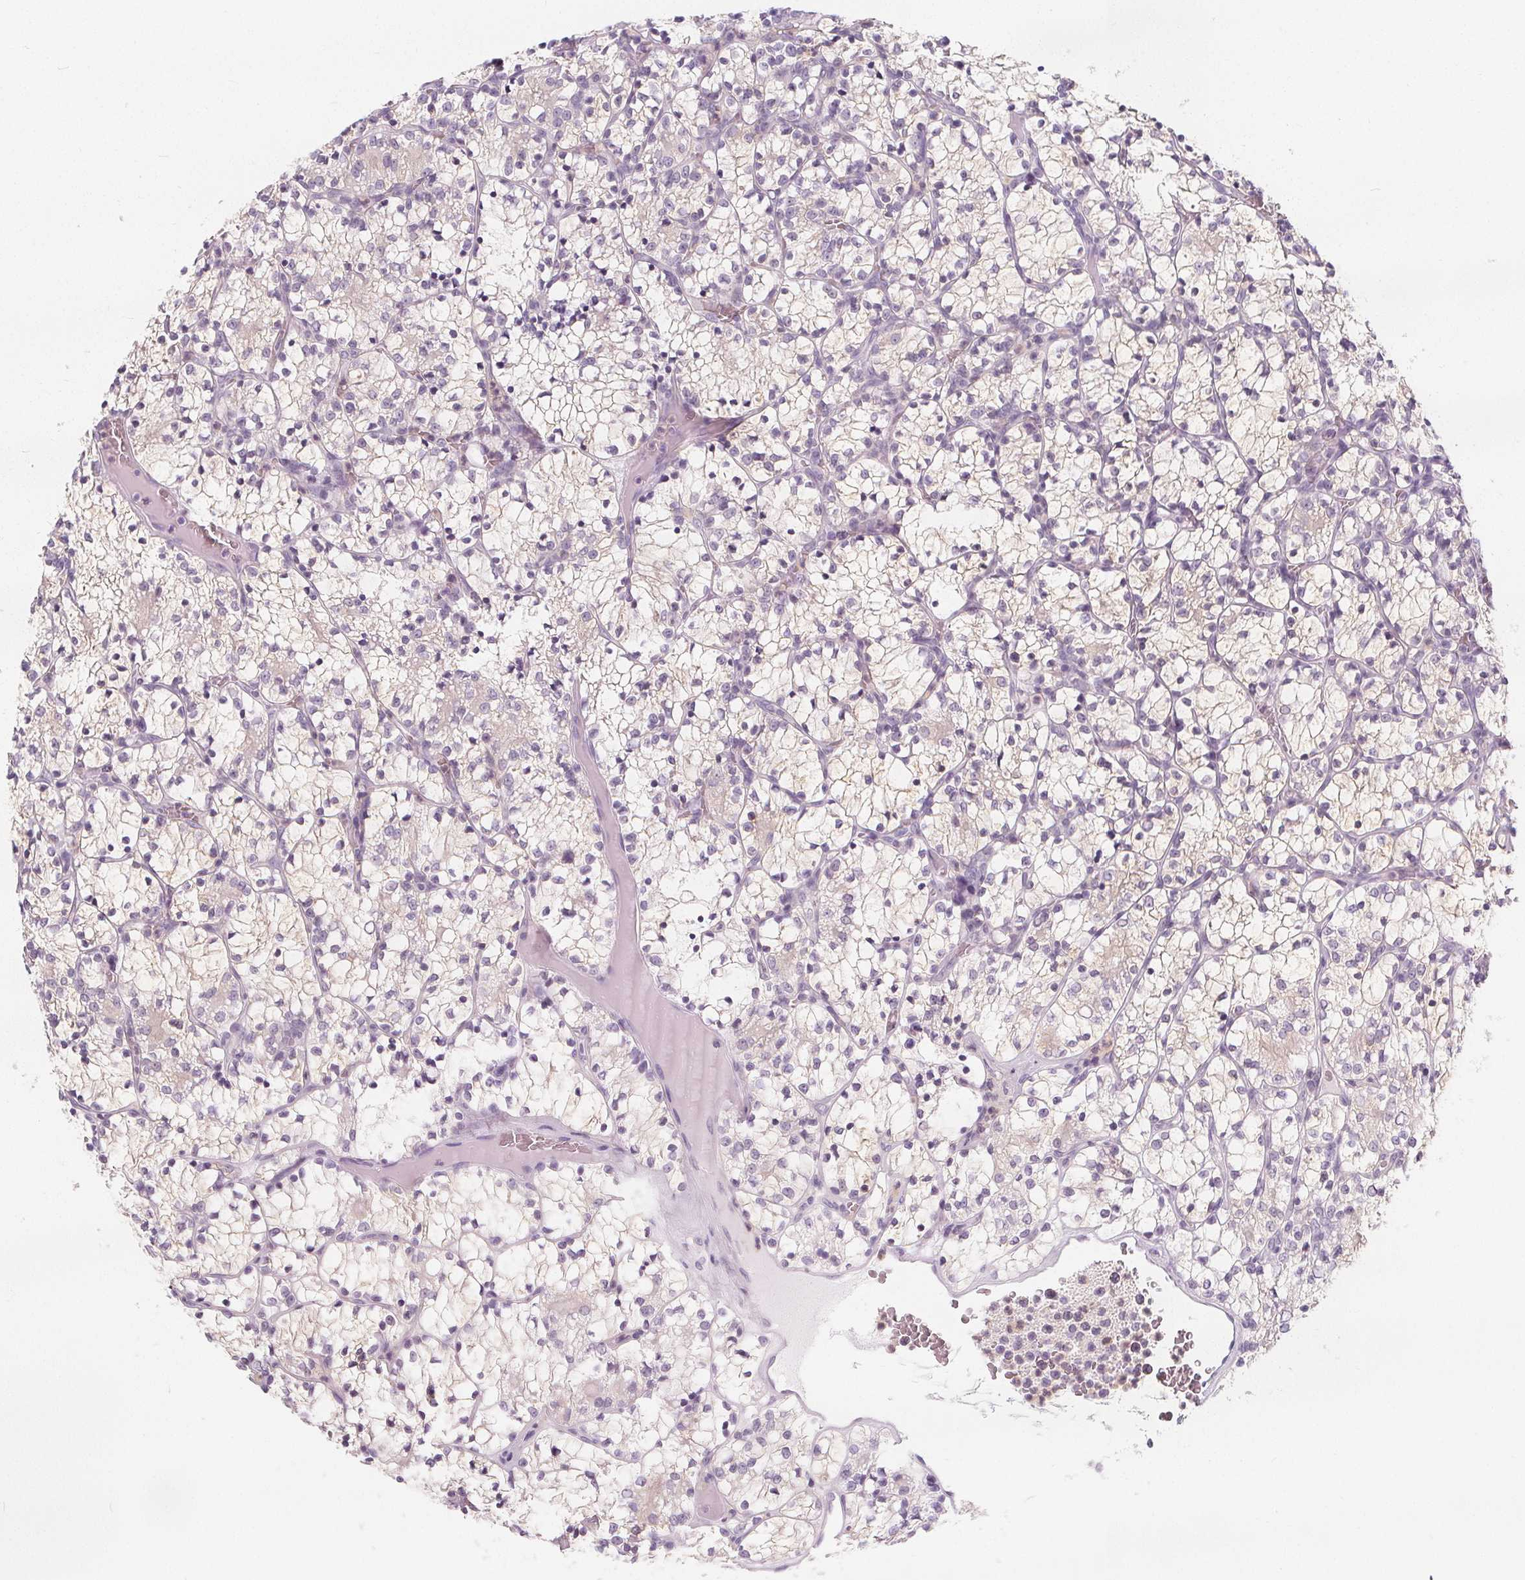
{"staining": {"intensity": "negative", "quantity": "none", "location": "none"}, "tissue": "renal cancer", "cell_type": "Tumor cells", "image_type": "cancer", "snomed": [{"axis": "morphology", "description": "Adenocarcinoma, NOS"}, {"axis": "topography", "description": "Kidney"}], "caption": "Immunohistochemical staining of human adenocarcinoma (renal) displays no significant positivity in tumor cells. (DAB immunohistochemistry with hematoxylin counter stain).", "gene": "UGP2", "patient": {"sex": "female", "age": 69}}